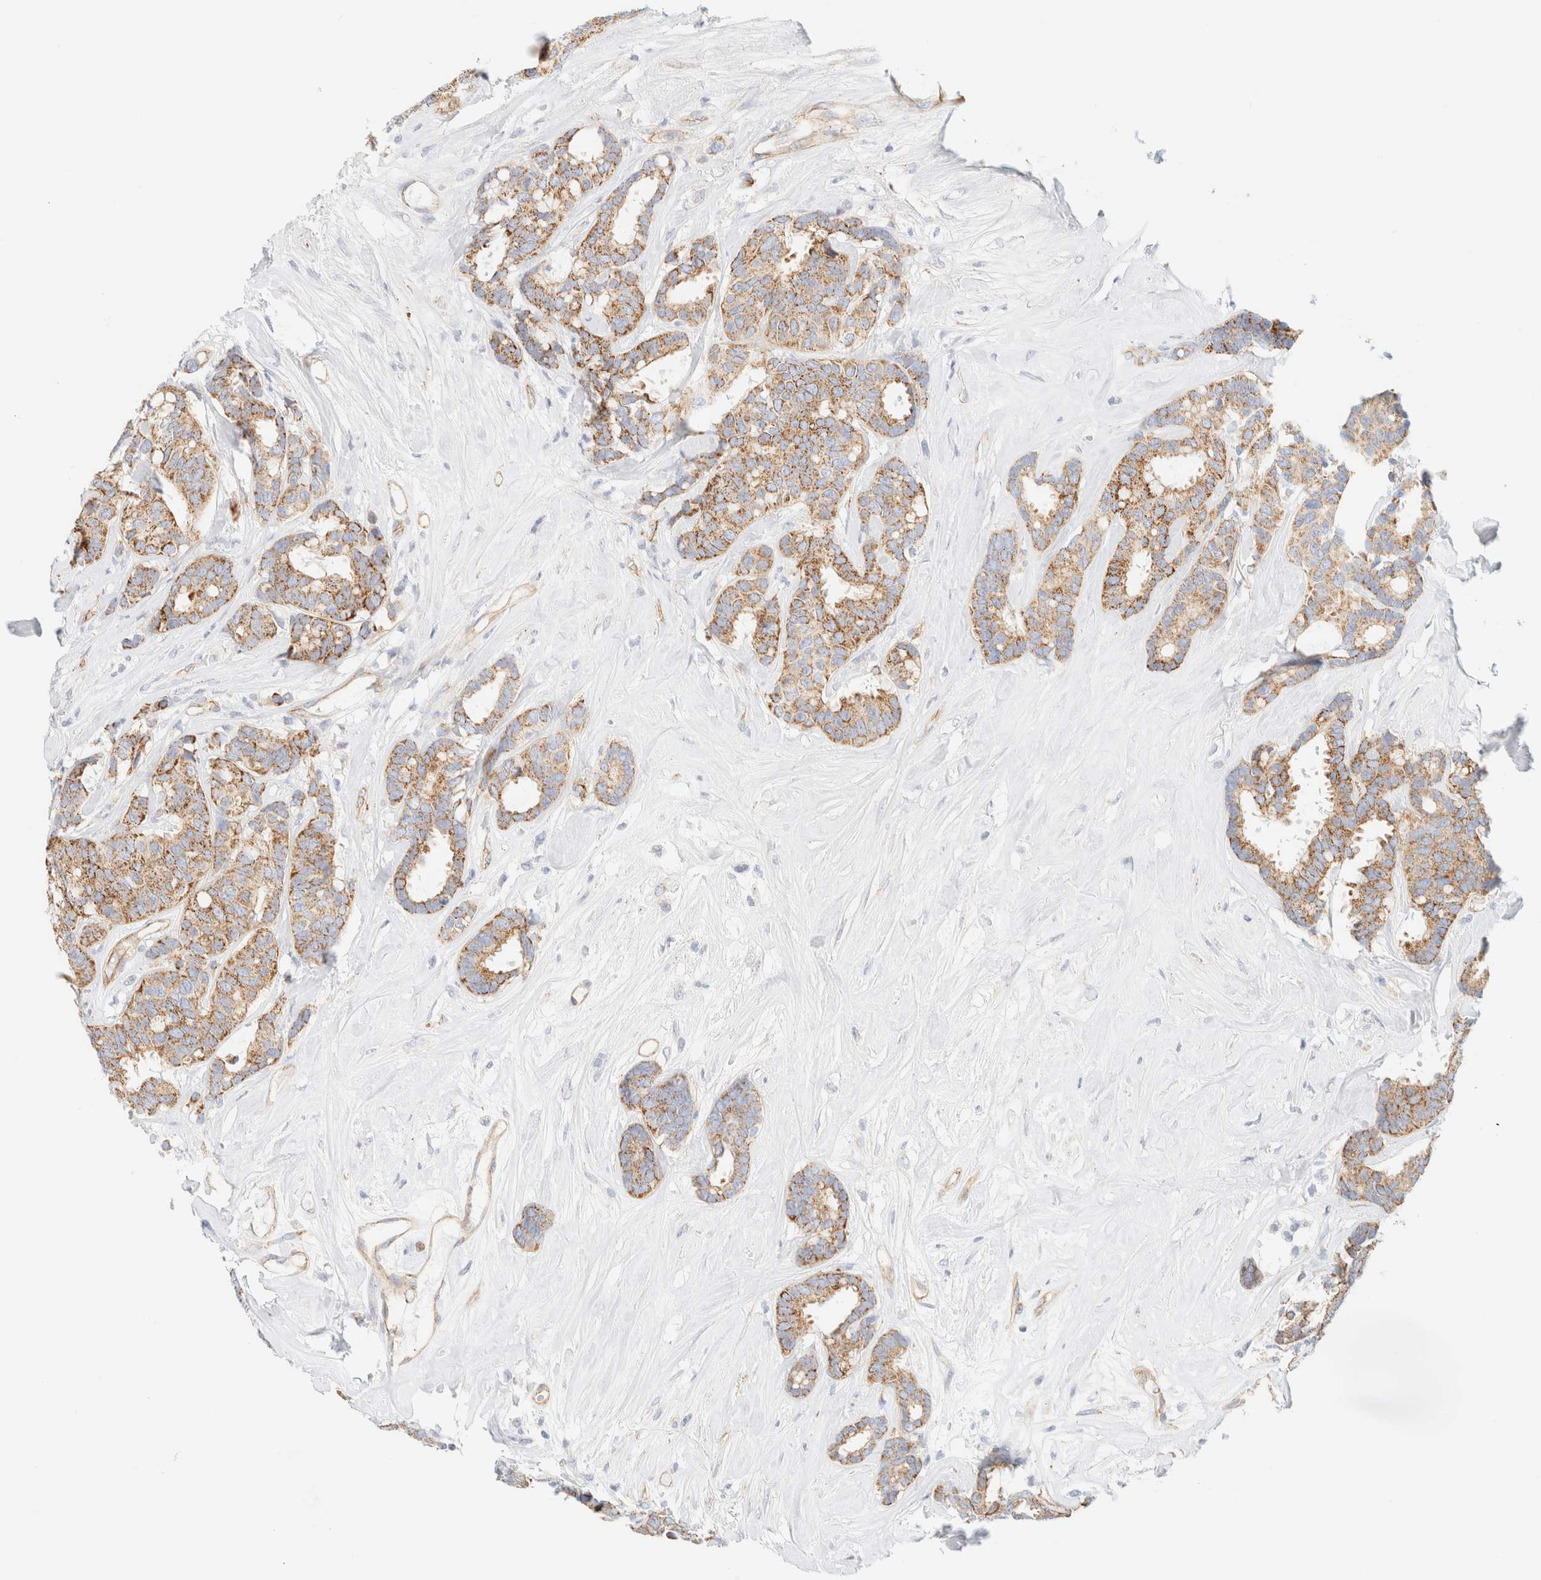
{"staining": {"intensity": "moderate", "quantity": ">75%", "location": "cytoplasmic/membranous"}, "tissue": "breast cancer", "cell_type": "Tumor cells", "image_type": "cancer", "snomed": [{"axis": "morphology", "description": "Duct carcinoma"}, {"axis": "topography", "description": "Breast"}], "caption": "A high-resolution image shows immunohistochemistry (IHC) staining of breast cancer (infiltrating ductal carcinoma), which displays moderate cytoplasmic/membranous staining in approximately >75% of tumor cells.", "gene": "CYB5R4", "patient": {"sex": "female", "age": 87}}